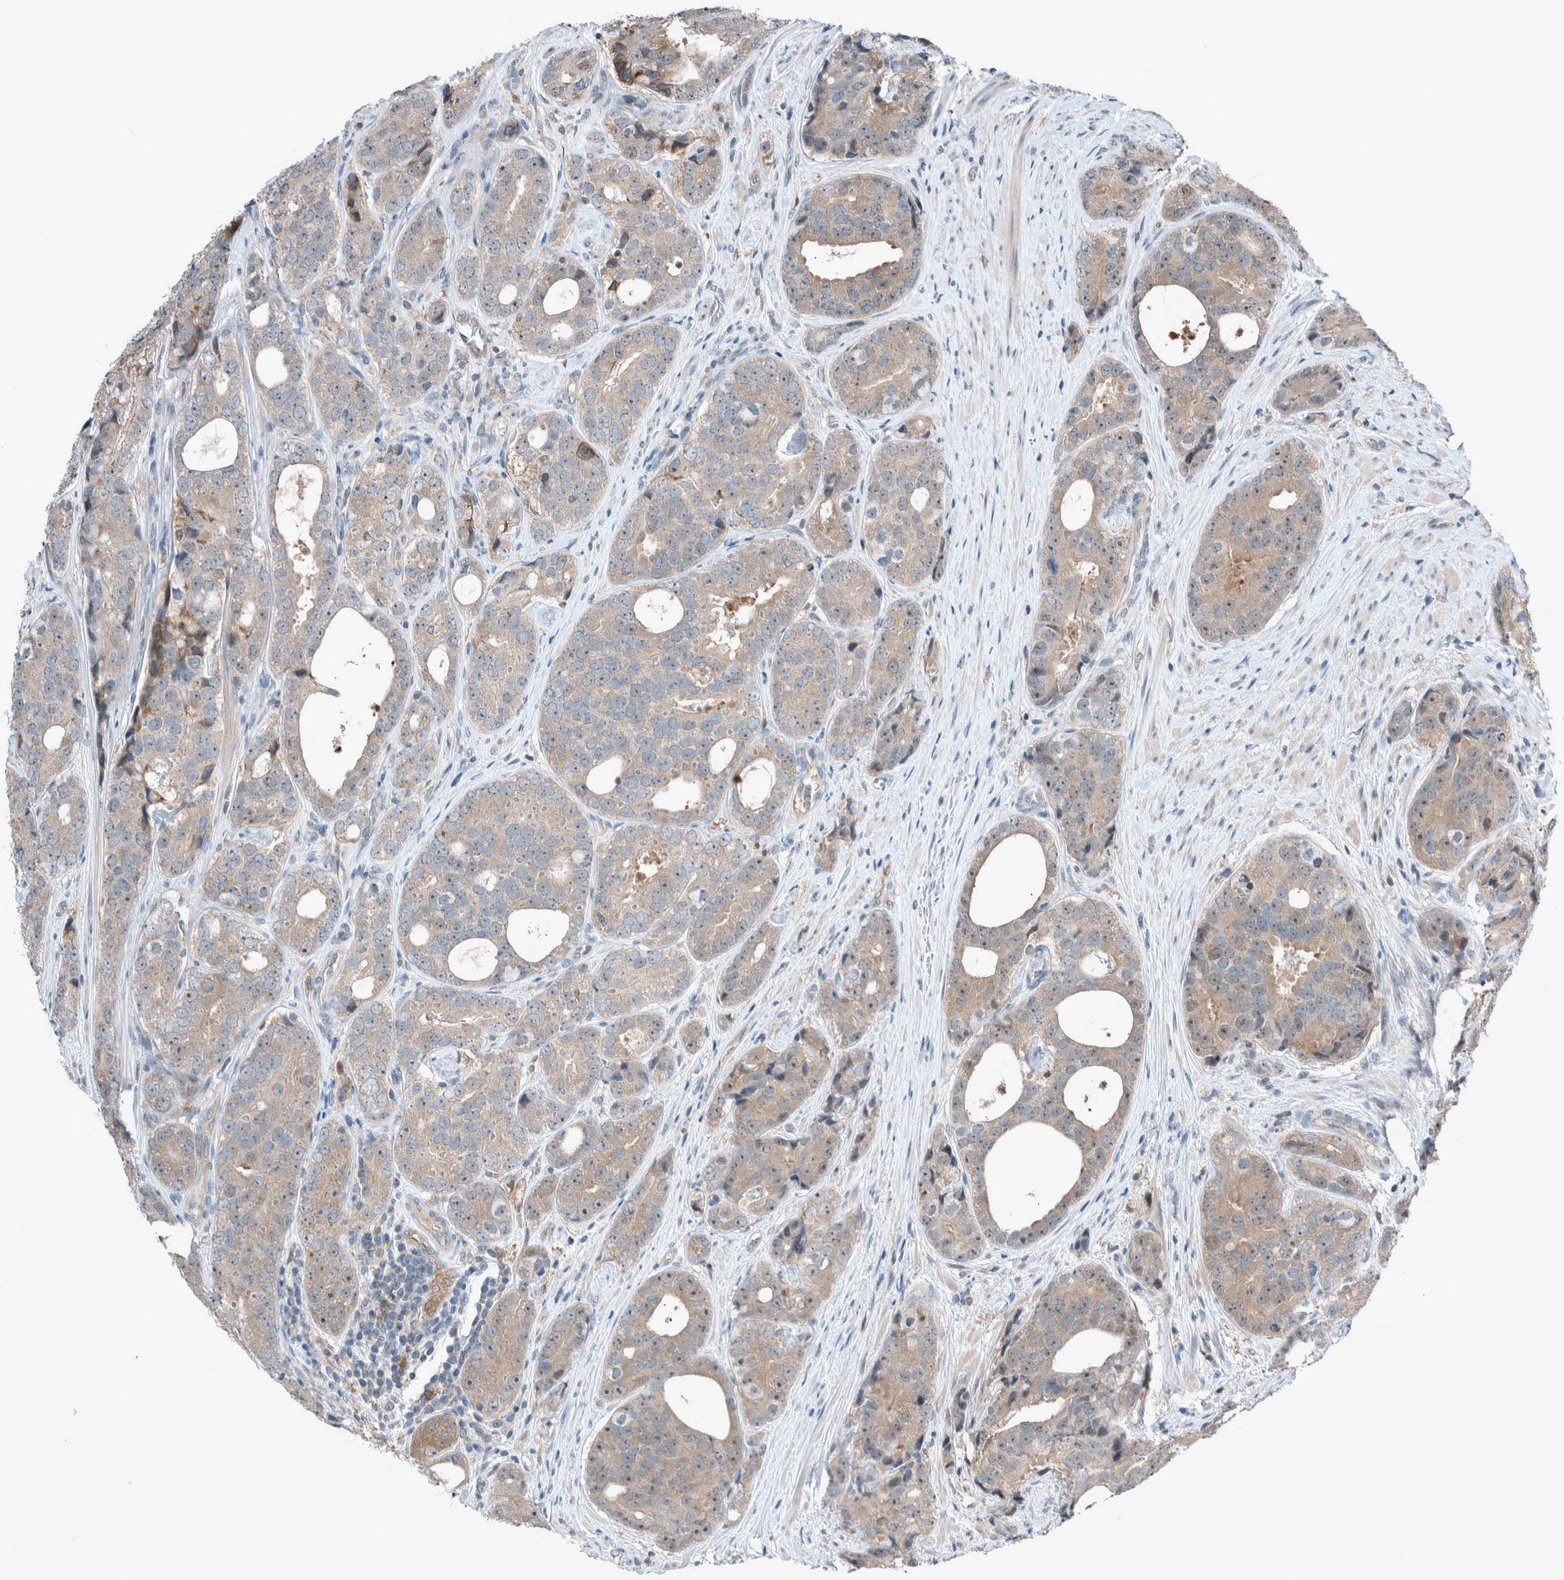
{"staining": {"intensity": "weak", "quantity": "25%-75%", "location": "cytoplasmic/membranous"}, "tissue": "prostate cancer", "cell_type": "Tumor cells", "image_type": "cancer", "snomed": [{"axis": "morphology", "description": "Adenocarcinoma, High grade"}, {"axis": "topography", "description": "Prostate"}], "caption": "Immunohistochemistry (IHC) photomicrograph of prostate cancer stained for a protein (brown), which shows low levels of weak cytoplasmic/membranous positivity in about 25%-75% of tumor cells.", "gene": "RALGDS", "patient": {"sex": "male", "age": 56}}